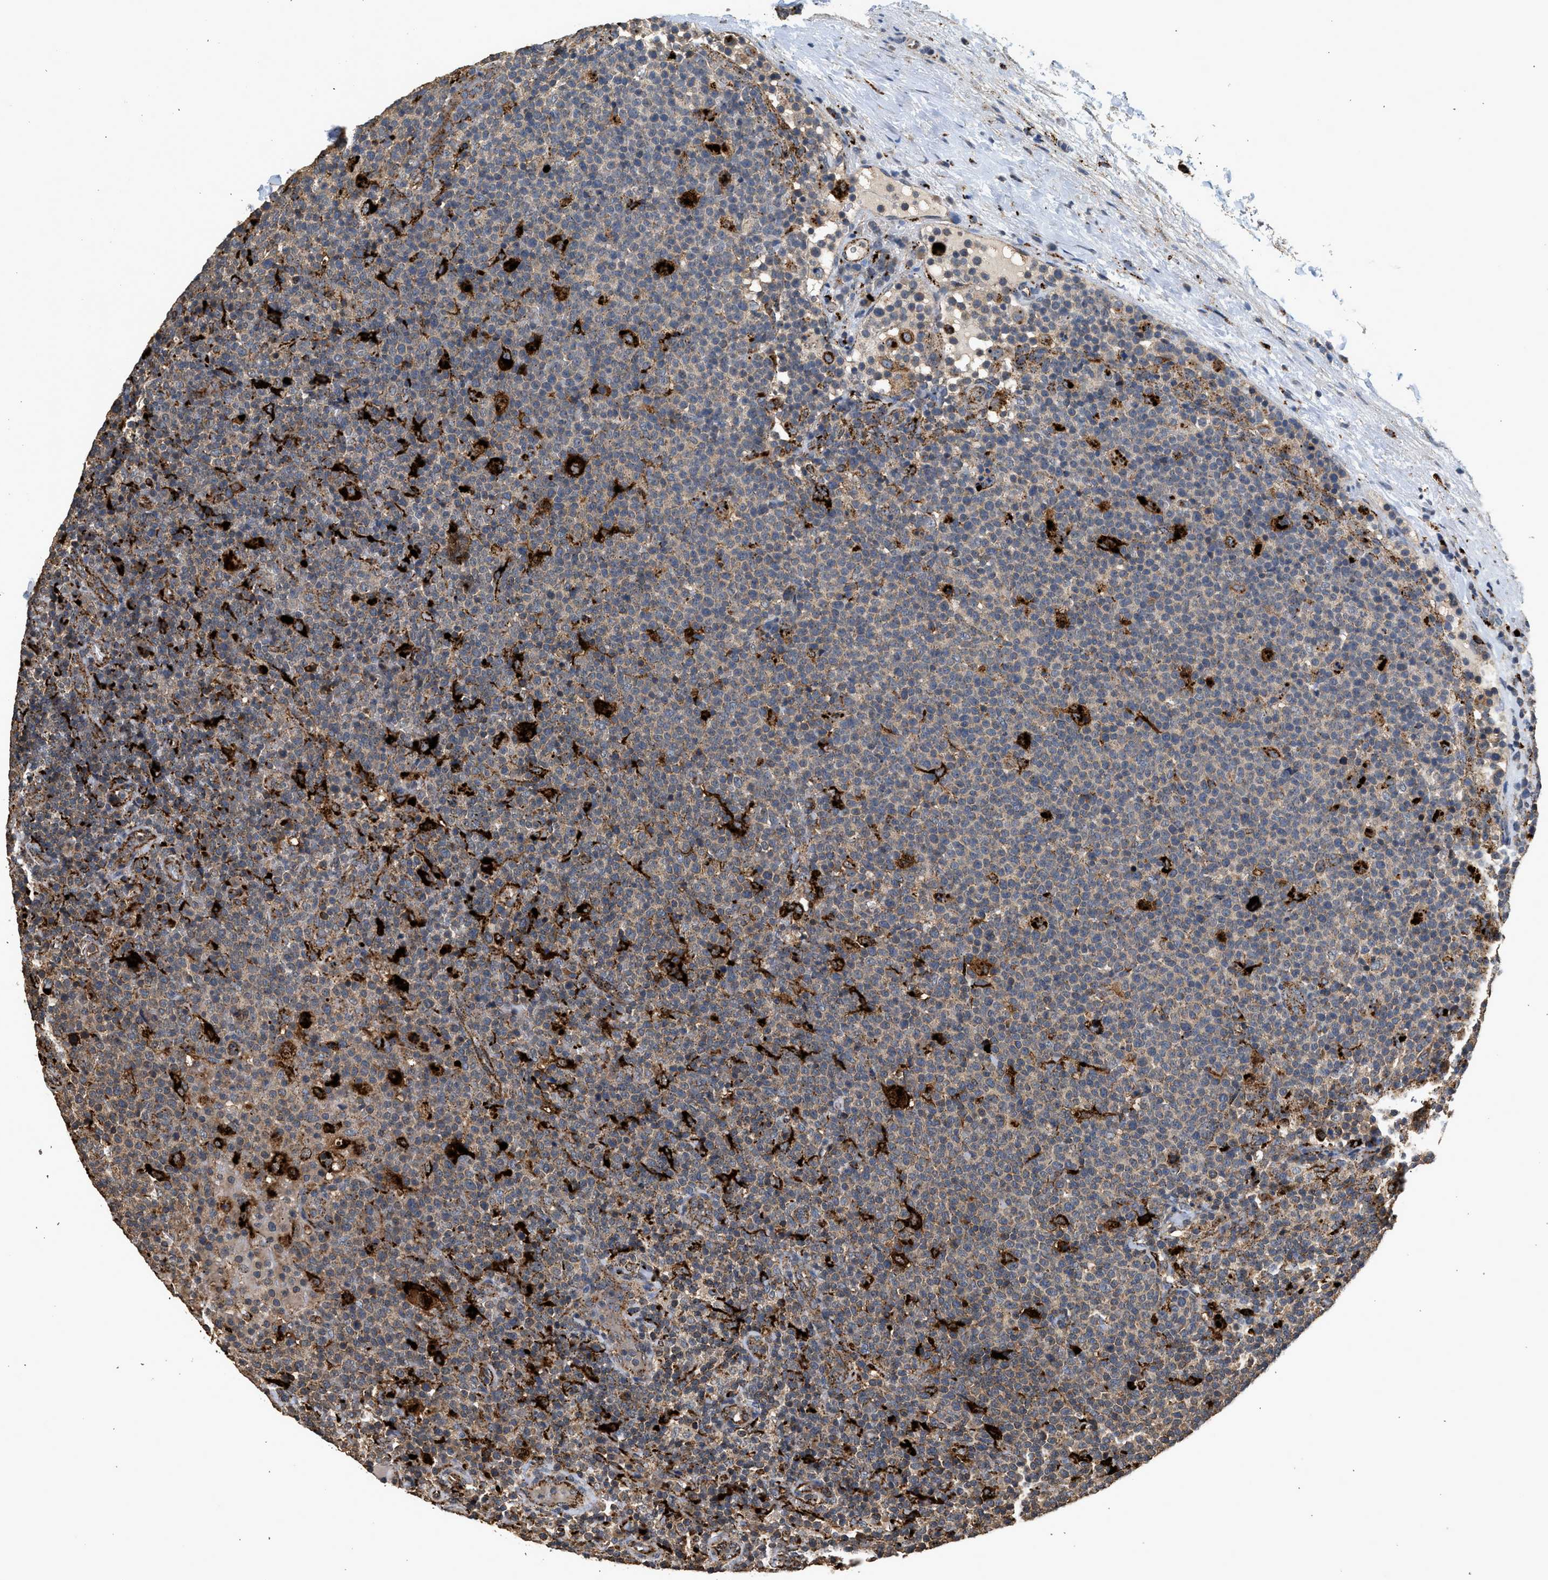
{"staining": {"intensity": "weak", "quantity": ">75%", "location": "cytoplasmic/membranous"}, "tissue": "lymphoma", "cell_type": "Tumor cells", "image_type": "cancer", "snomed": [{"axis": "morphology", "description": "Malignant lymphoma, non-Hodgkin's type, High grade"}, {"axis": "topography", "description": "Lymph node"}], "caption": "The histopathology image demonstrates immunohistochemical staining of high-grade malignant lymphoma, non-Hodgkin's type. There is weak cytoplasmic/membranous staining is seen in about >75% of tumor cells.", "gene": "CTSV", "patient": {"sex": "male", "age": 61}}